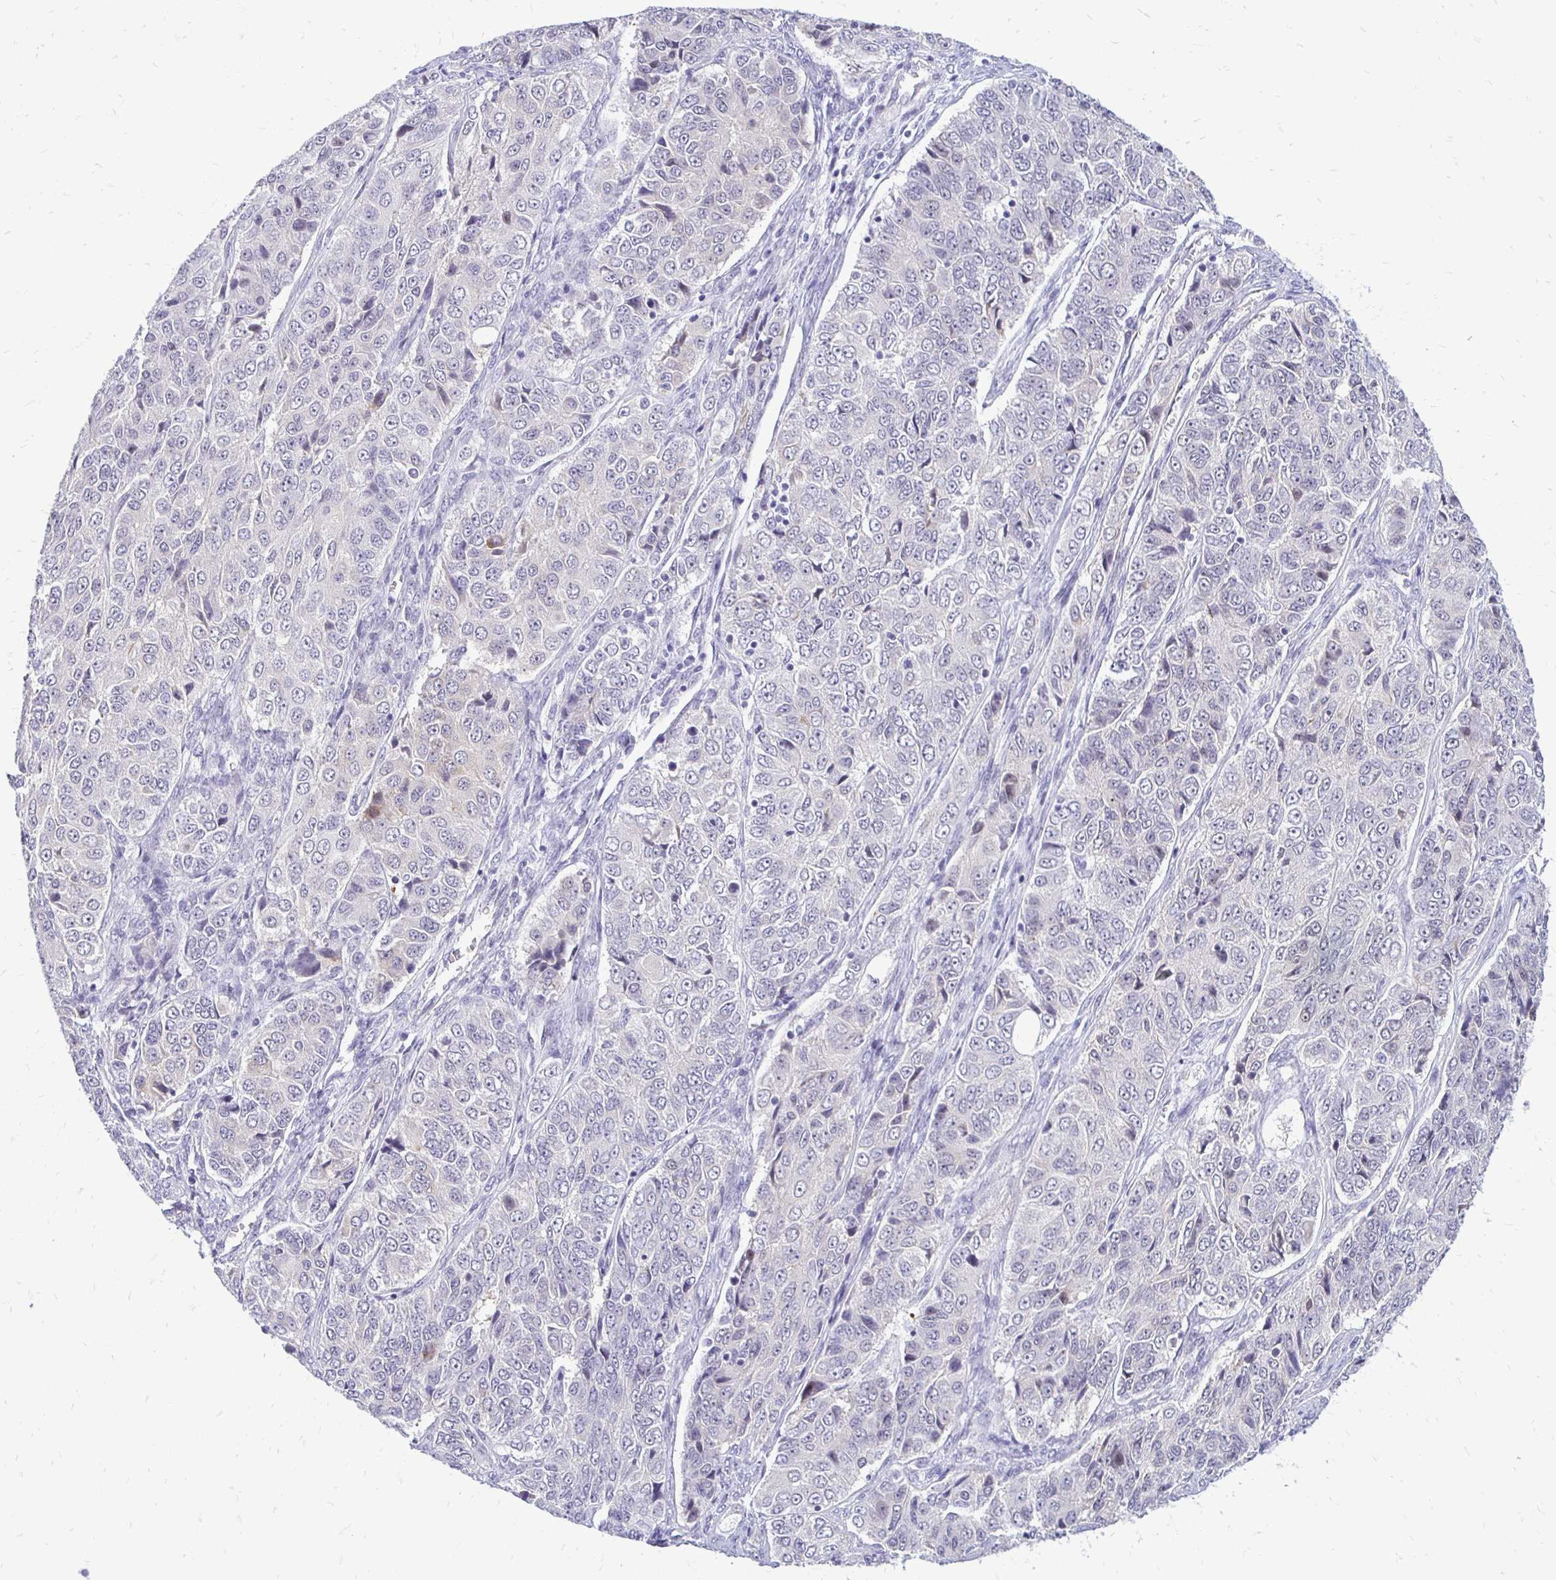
{"staining": {"intensity": "negative", "quantity": "none", "location": "none"}, "tissue": "ovarian cancer", "cell_type": "Tumor cells", "image_type": "cancer", "snomed": [{"axis": "morphology", "description": "Carcinoma, endometroid"}, {"axis": "topography", "description": "Ovary"}], "caption": "A high-resolution image shows IHC staining of ovarian cancer, which reveals no significant staining in tumor cells.", "gene": "EPYC", "patient": {"sex": "female", "age": 51}}